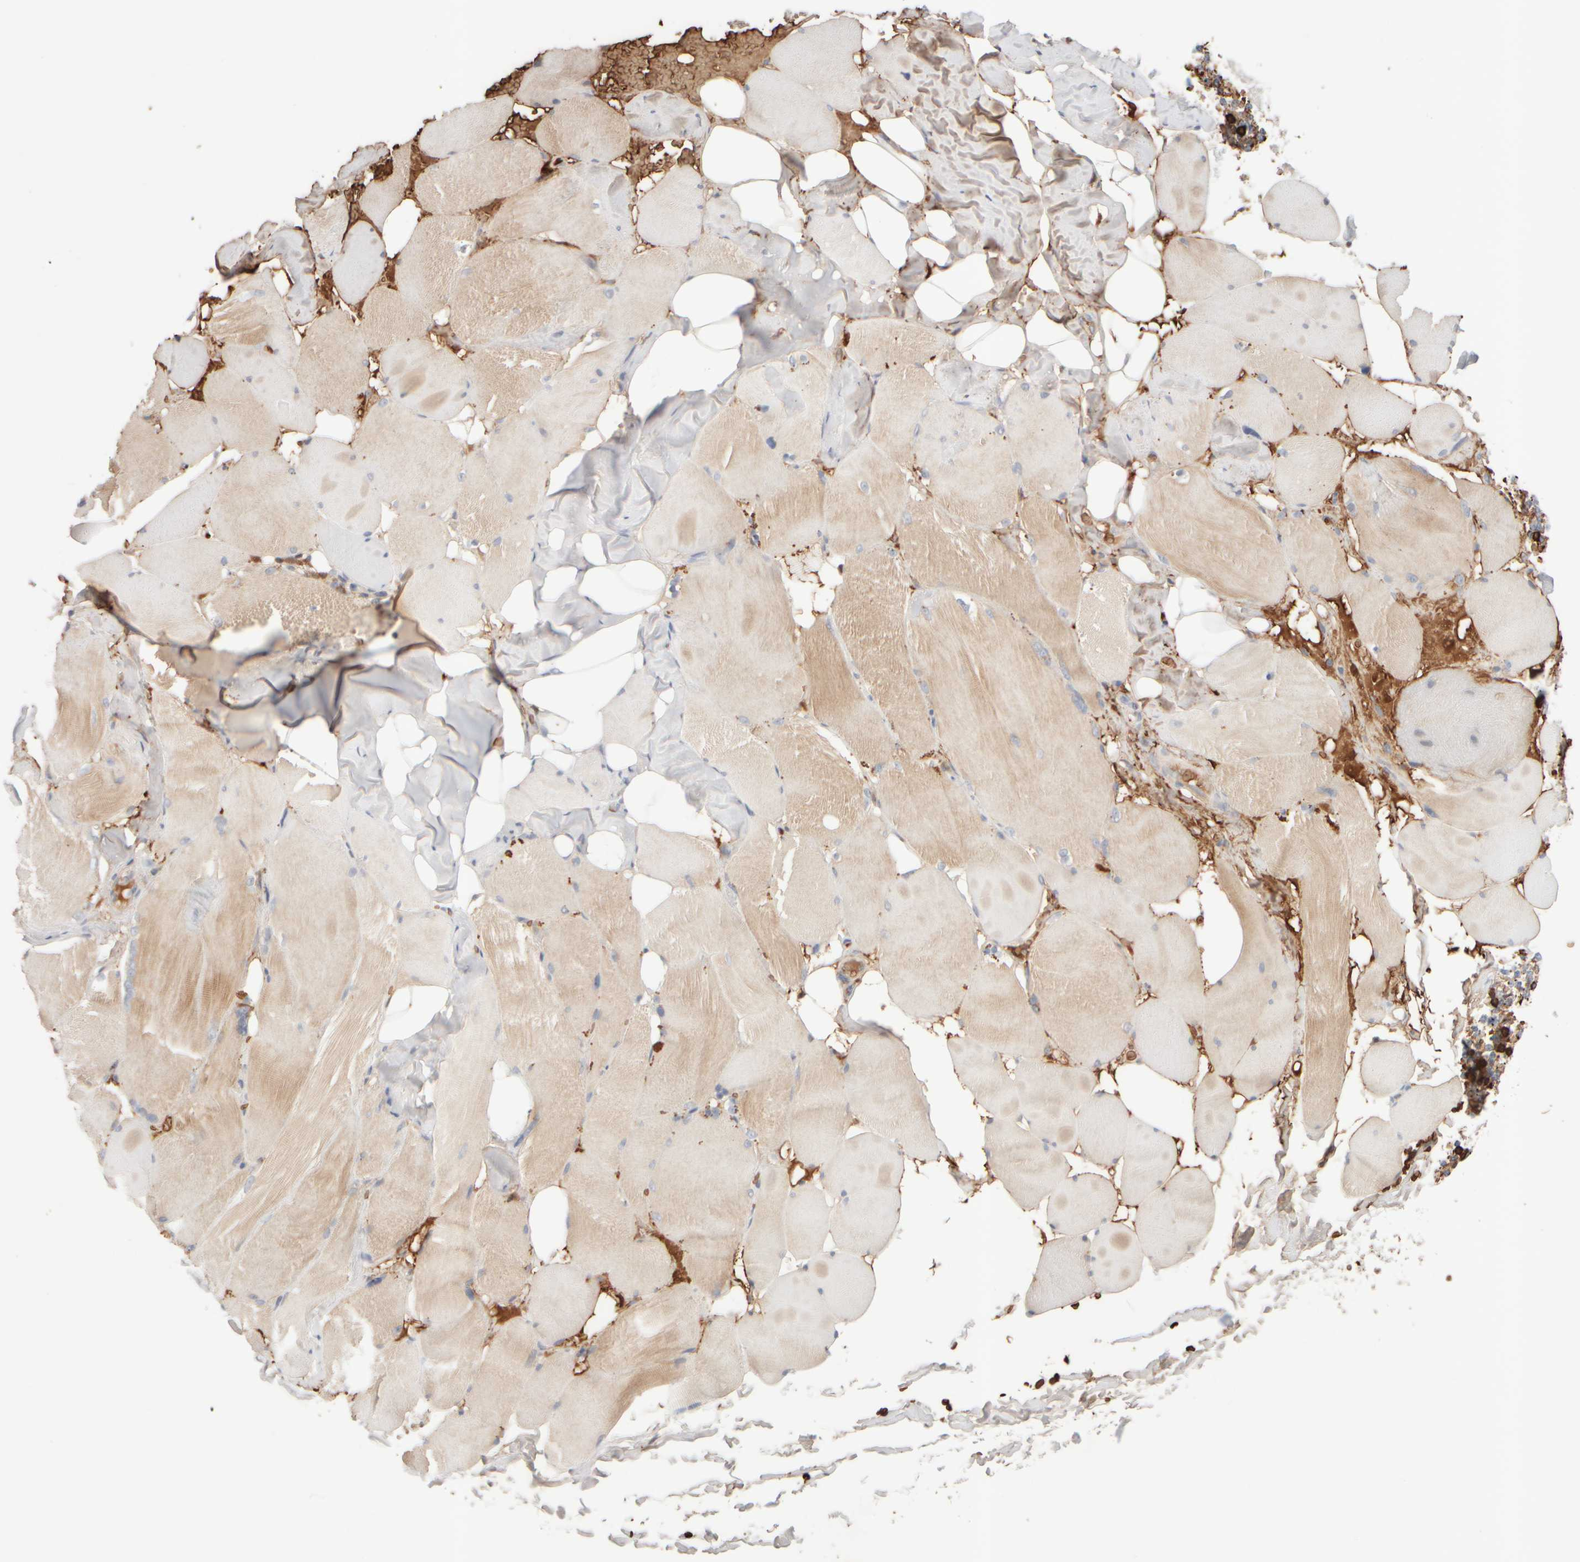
{"staining": {"intensity": "moderate", "quantity": "<25%", "location": "cytoplasmic/membranous"}, "tissue": "skeletal muscle", "cell_type": "Myocytes", "image_type": "normal", "snomed": [{"axis": "morphology", "description": "Normal tissue, NOS"}, {"axis": "topography", "description": "Skin"}, {"axis": "topography", "description": "Skeletal muscle"}], "caption": "Immunohistochemistry image of benign skeletal muscle stained for a protein (brown), which shows low levels of moderate cytoplasmic/membranous positivity in approximately <25% of myocytes.", "gene": "MST1", "patient": {"sex": "male", "age": 83}}